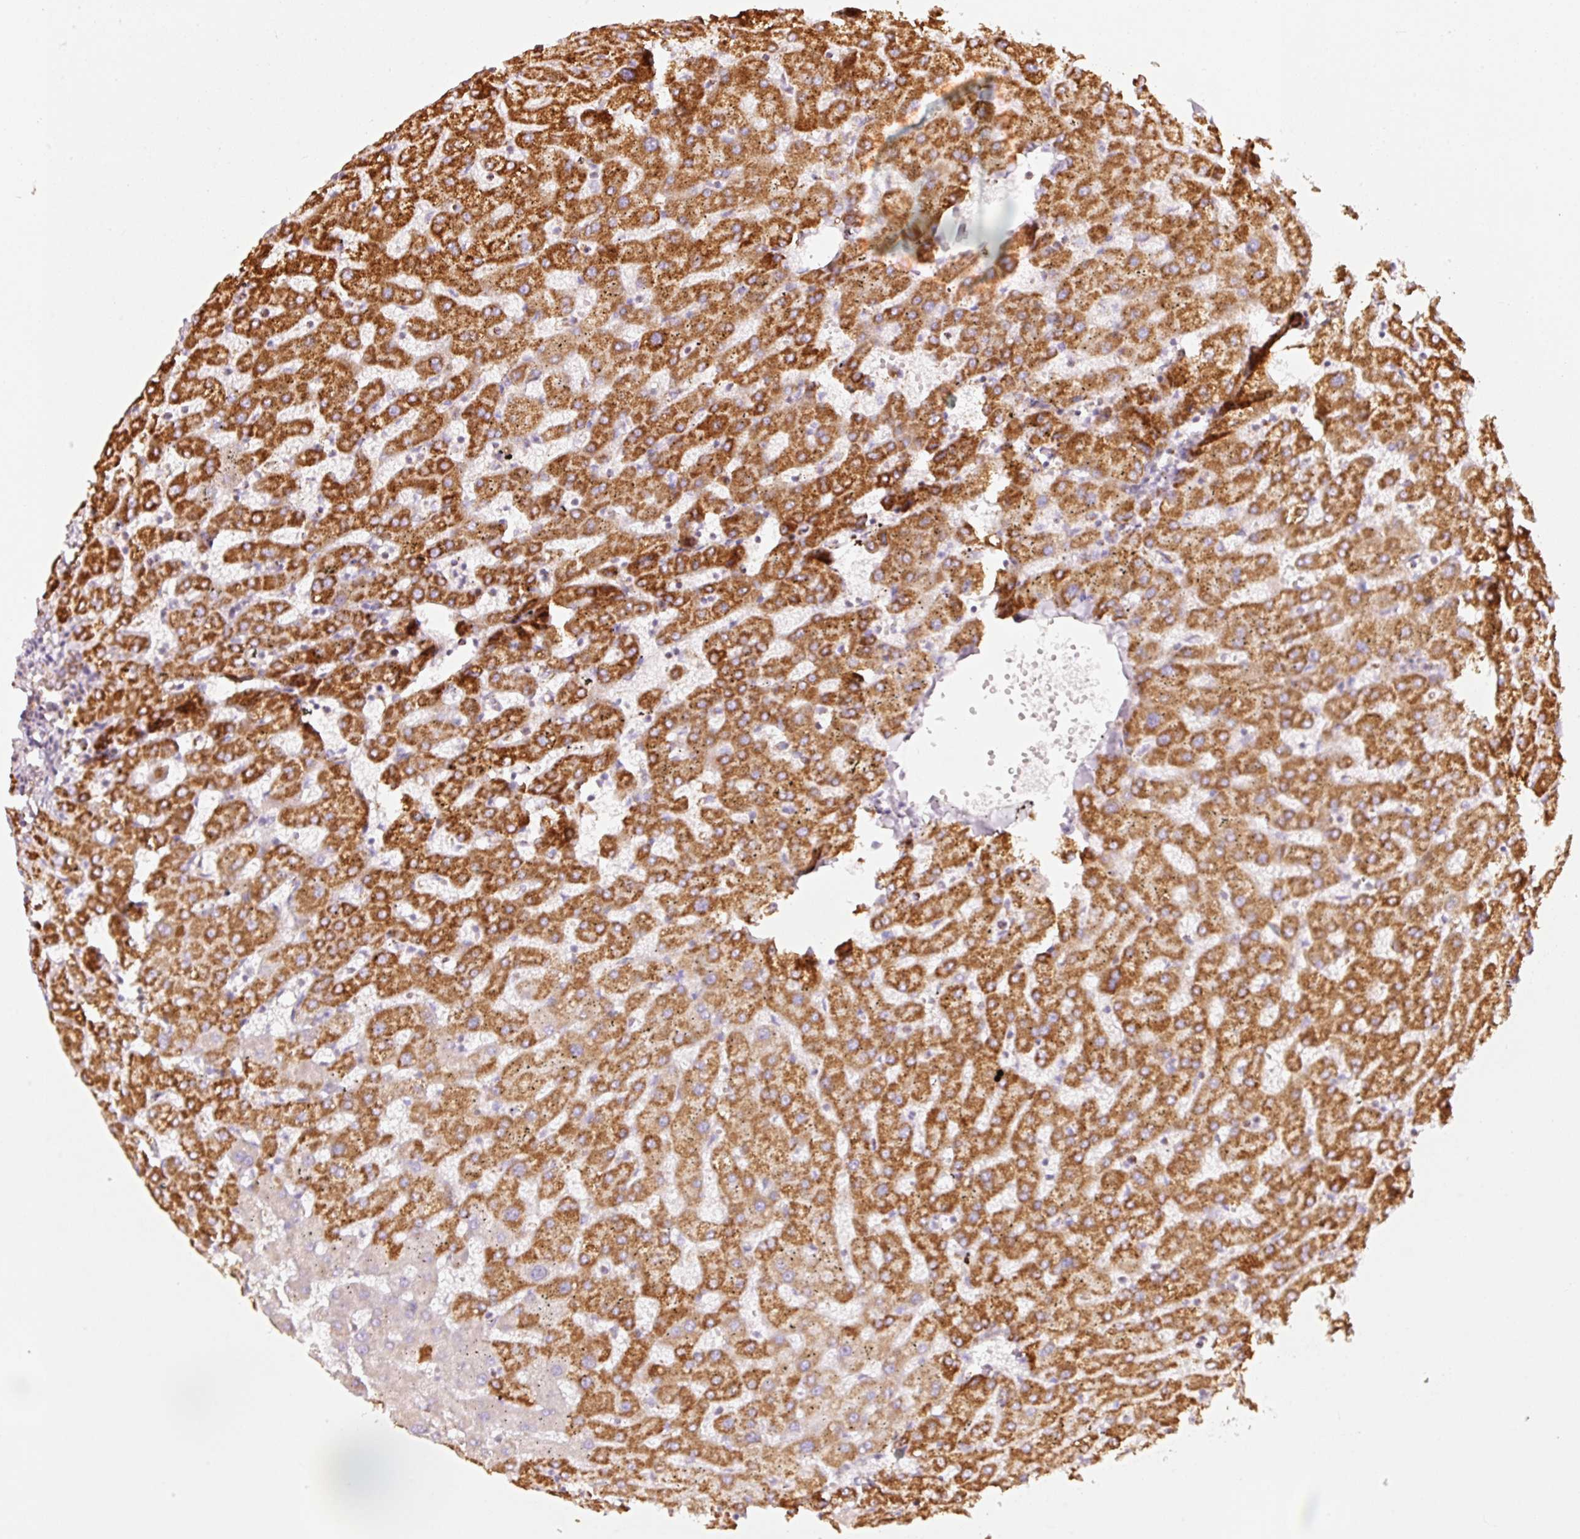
{"staining": {"intensity": "strong", "quantity": ">75%", "location": "cytoplasmic/membranous"}, "tissue": "liver", "cell_type": "Cholangiocytes", "image_type": "normal", "snomed": [{"axis": "morphology", "description": "Normal tissue, NOS"}, {"axis": "topography", "description": "Liver"}], "caption": "Liver was stained to show a protein in brown. There is high levels of strong cytoplasmic/membranous staining in about >75% of cholangiocytes. (Brightfield microscopy of DAB IHC at high magnification).", "gene": "MT", "patient": {"sex": "female", "age": 63}}